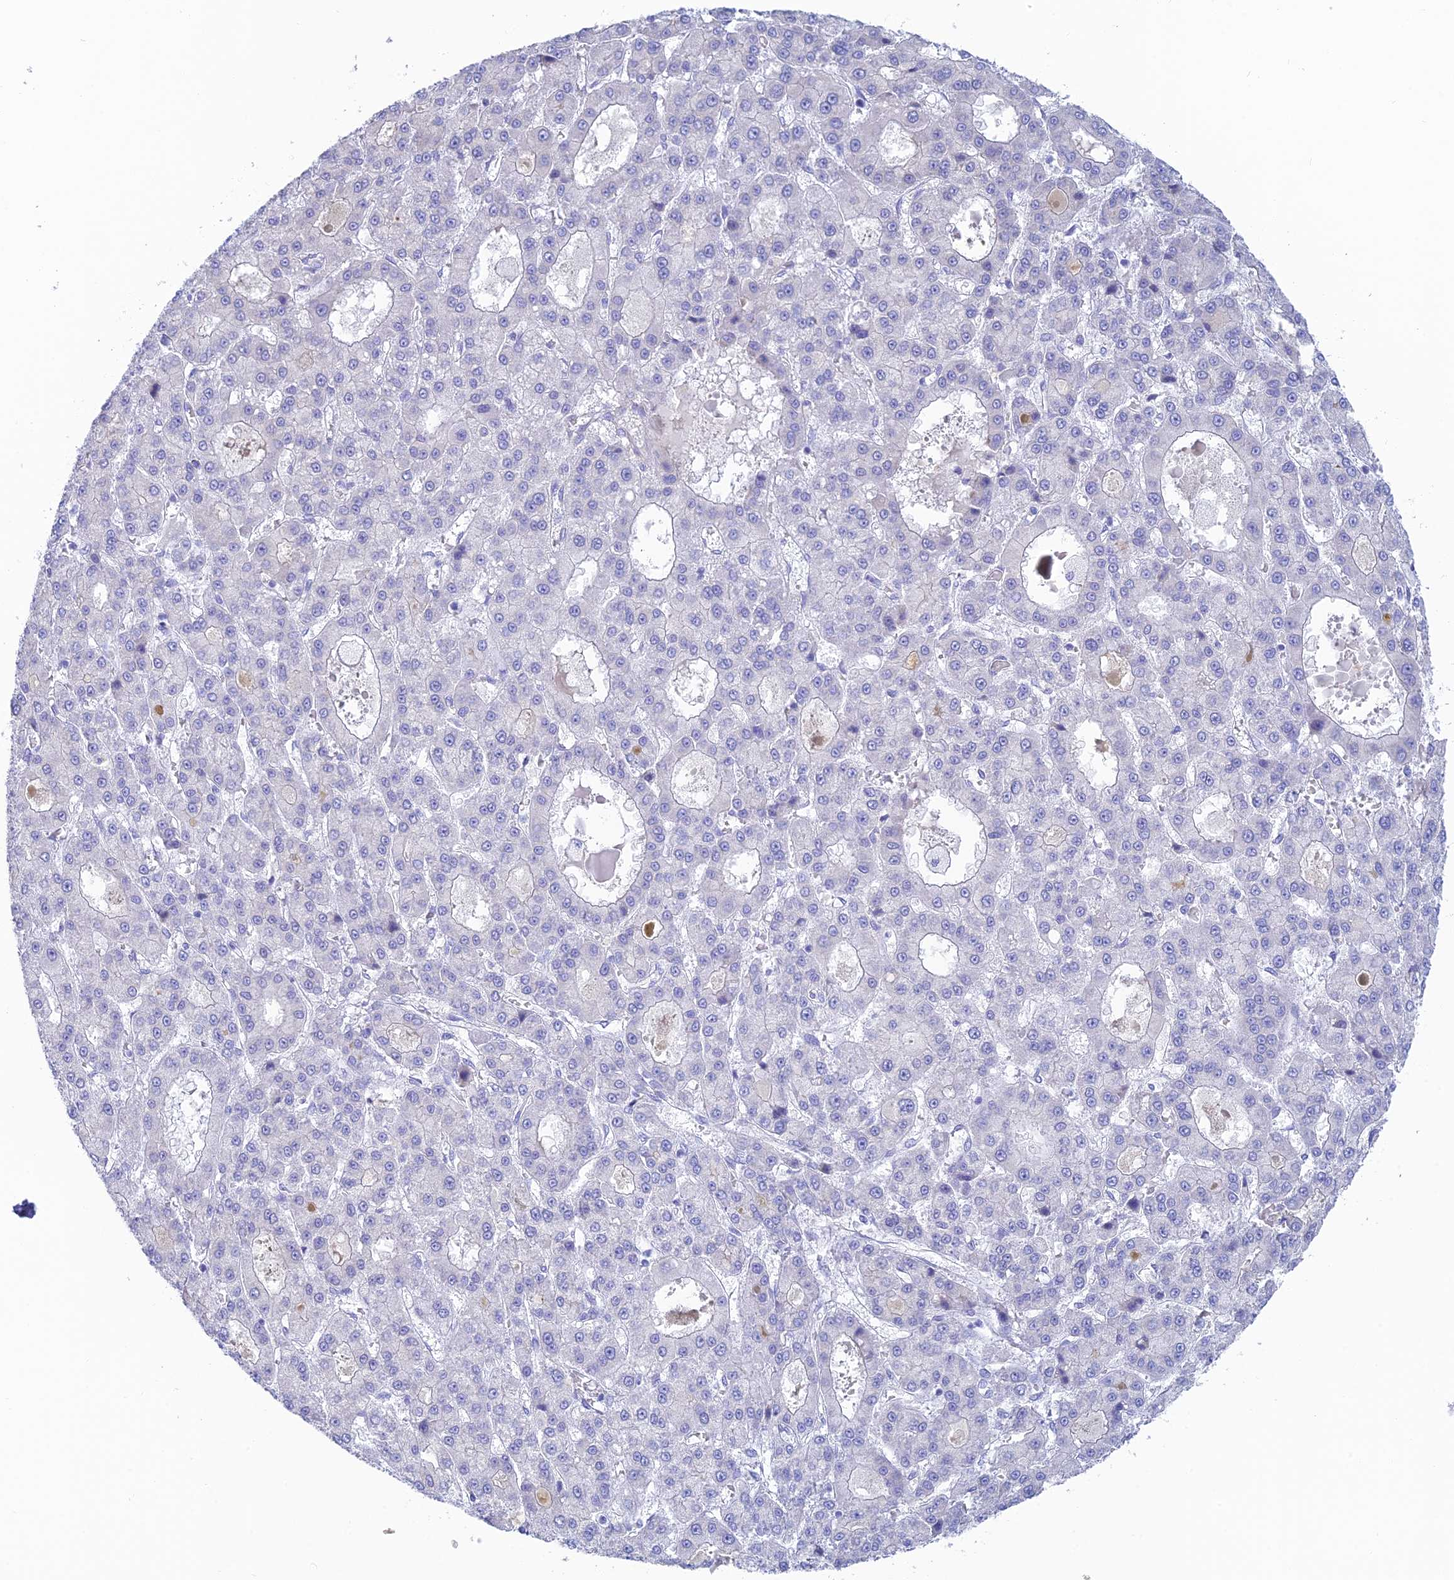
{"staining": {"intensity": "negative", "quantity": "none", "location": "none"}, "tissue": "liver cancer", "cell_type": "Tumor cells", "image_type": "cancer", "snomed": [{"axis": "morphology", "description": "Carcinoma, Hepatocellular, NOS"}, {"axis": "topography", "description": "Liver"}], "caption": "Hepatocellular carcinoma (liver) stained for a protein using immunohistochemistry shows no positivity tumor cells.", "gene": "CEP152", "patient": {"sex": "male", "age": 70}}